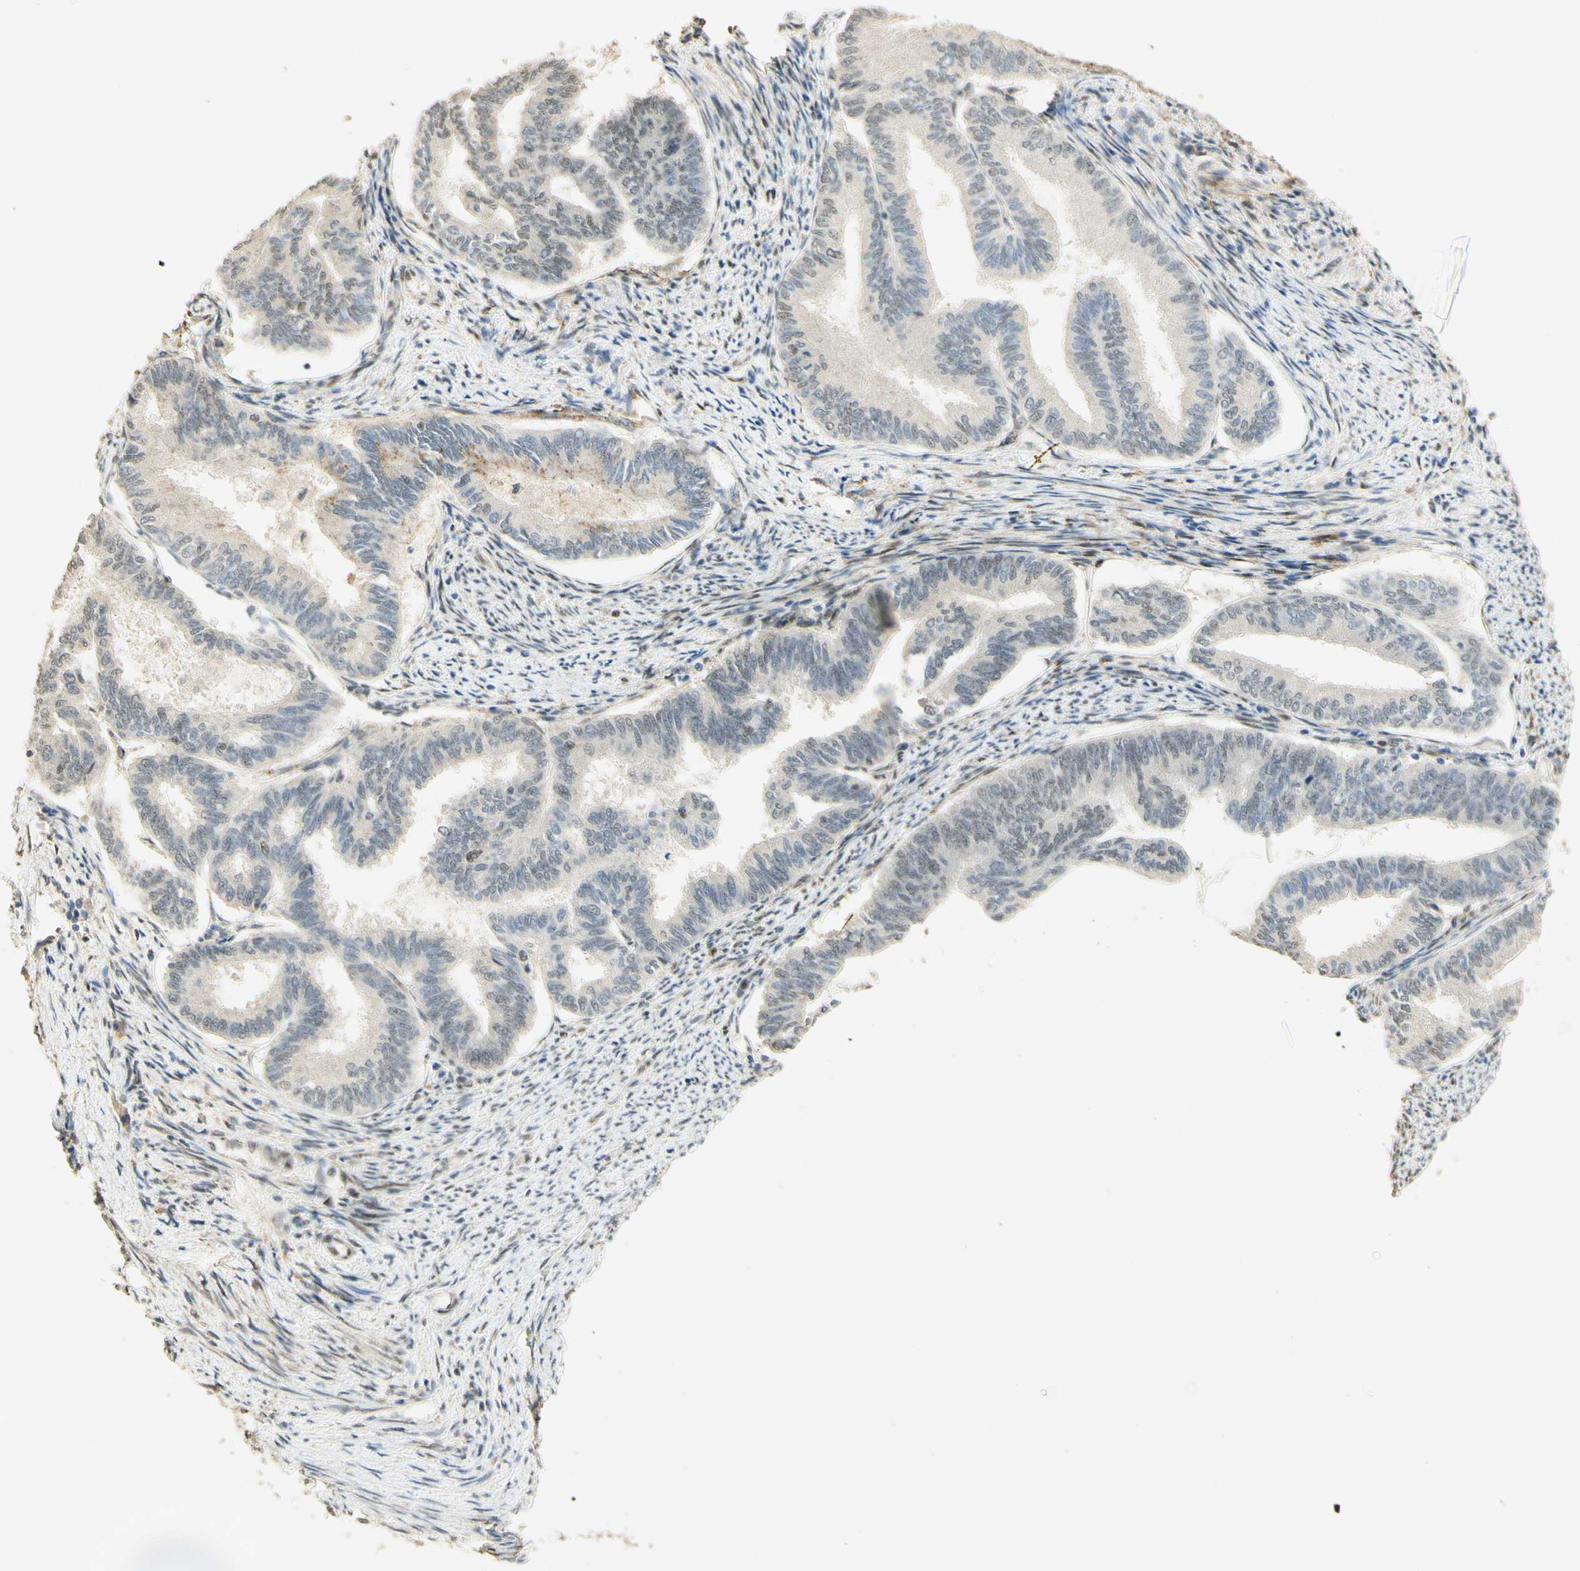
{"staining": {"intensity": "weak", "quantity": "<25%", "location": "nuclear"}, "tissue": "endometrial cancer", "cell_type": "Tumor cells", "image_type": "cancer", "snomed": [{"axis": "morphology", "description": "Adenocarcinoma, NOS"}, {"axis": "topography", "description": "Endometrium"}], "caption": "This image is of endometrial cancer stained with immunohistochemistry (IHC) to label a protein in brown with the nuclei are counter-stained blue. There is no positivity in tumor cells.", "gene": "FOXP1", "patient": {"sex": "female", "age": 86}}